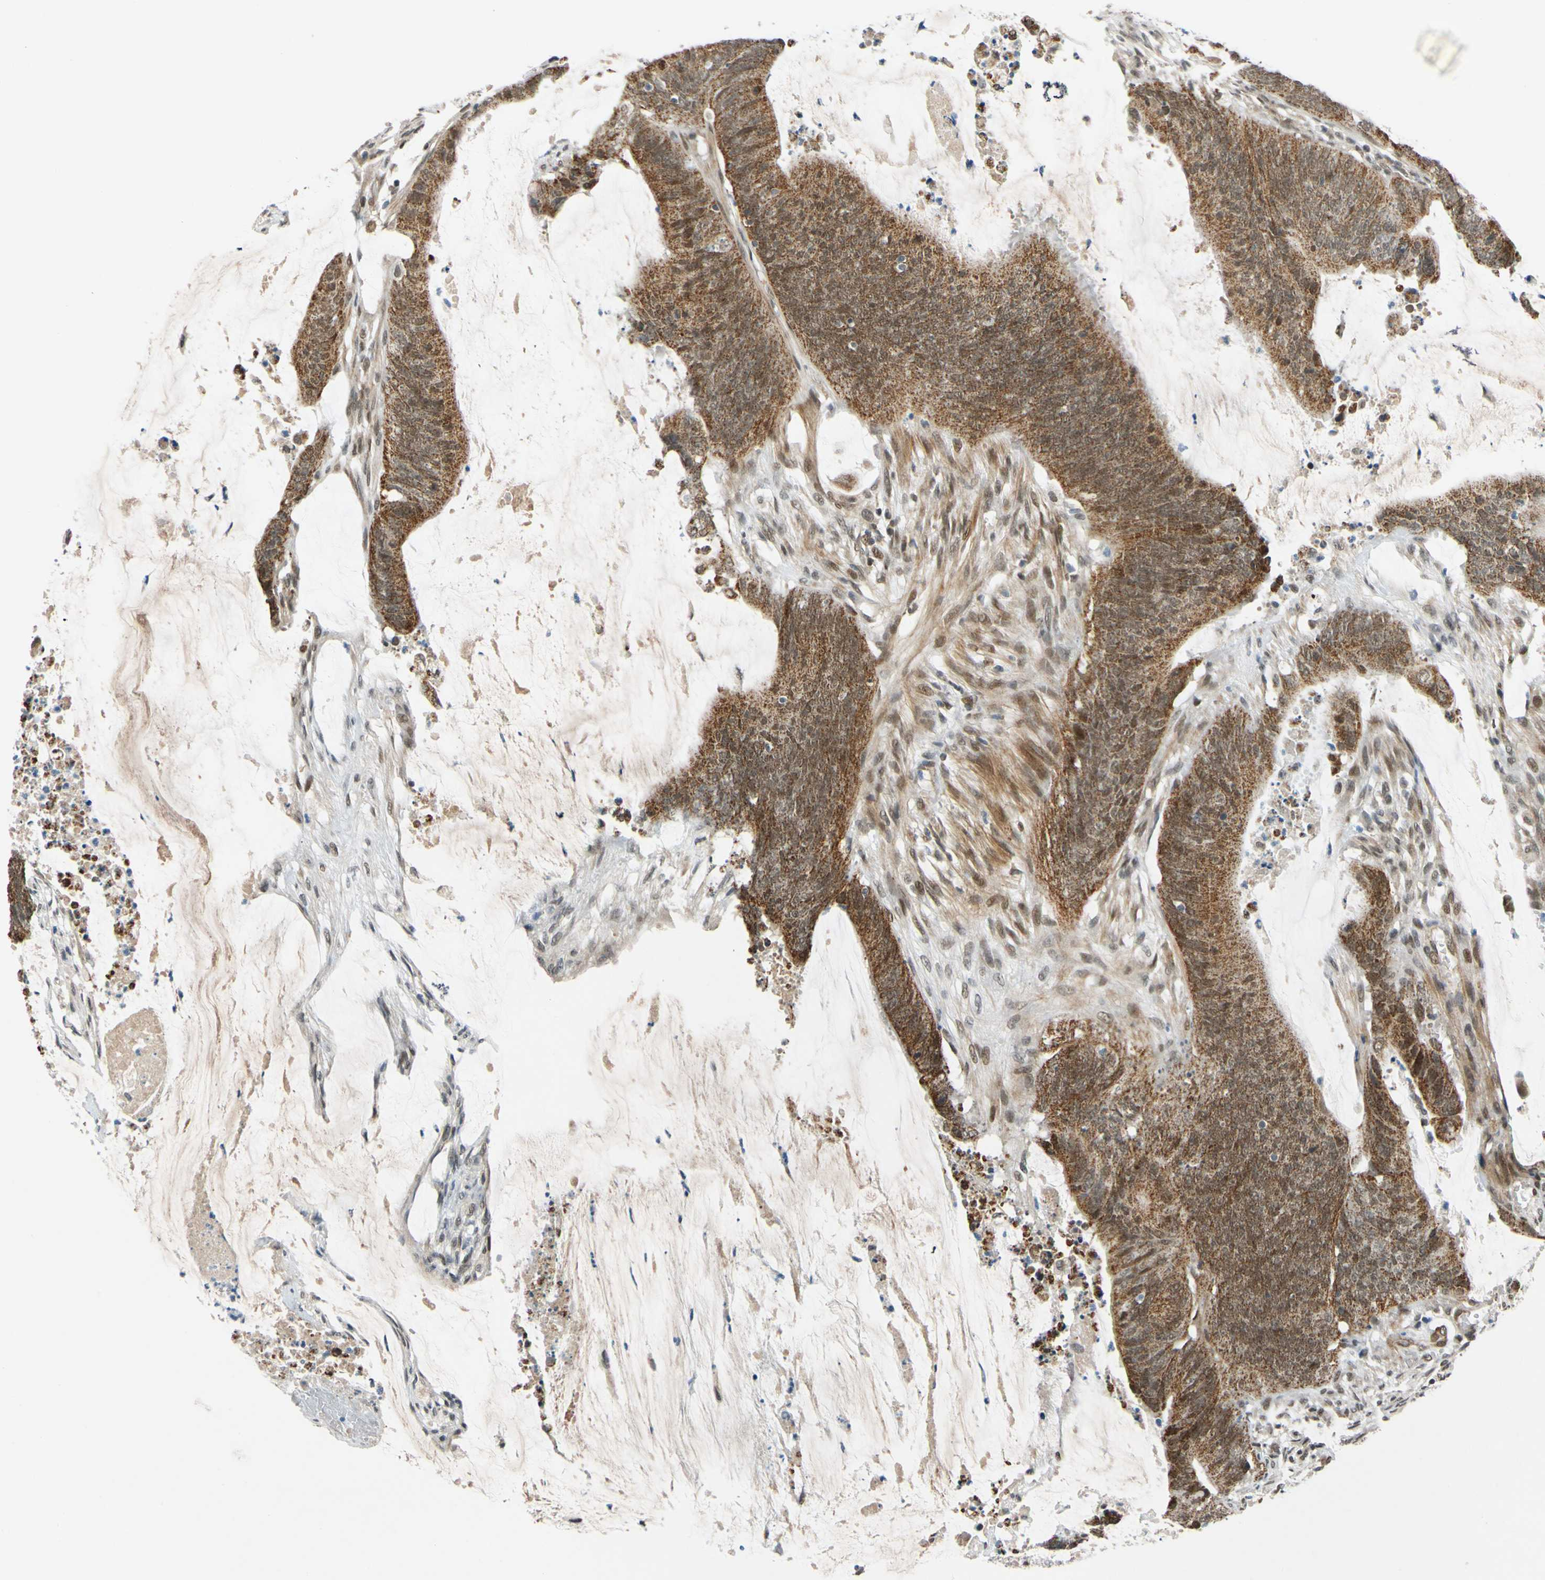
{"staining": {"intensity": "moderate", "quantity": ">75%", "location": "cytoplasmic/membranous,nuclear"}, "tissue": "colorectal cancer", "cell_type": "Tumor cells", "image_type": "cancer", "snomed": [{"axis": "morphology", "description": "Adenocarcinoma, NOS"}, {"axis": "topography", "description": "Rectum"}], "caption": "The immunohistochemical stain shows moderate cytoplasmic/membranous and nuclear expression in tumor cells of colorectal cancer tissue. The staining is performed using DAB (3,3'-diaminobenzidine) brown chromogen to label protein expression. The nuclei are counter-stained blue using hematoxylin.", "gene": "POGZ", "patient": {"sex": "female", "age": 66}}